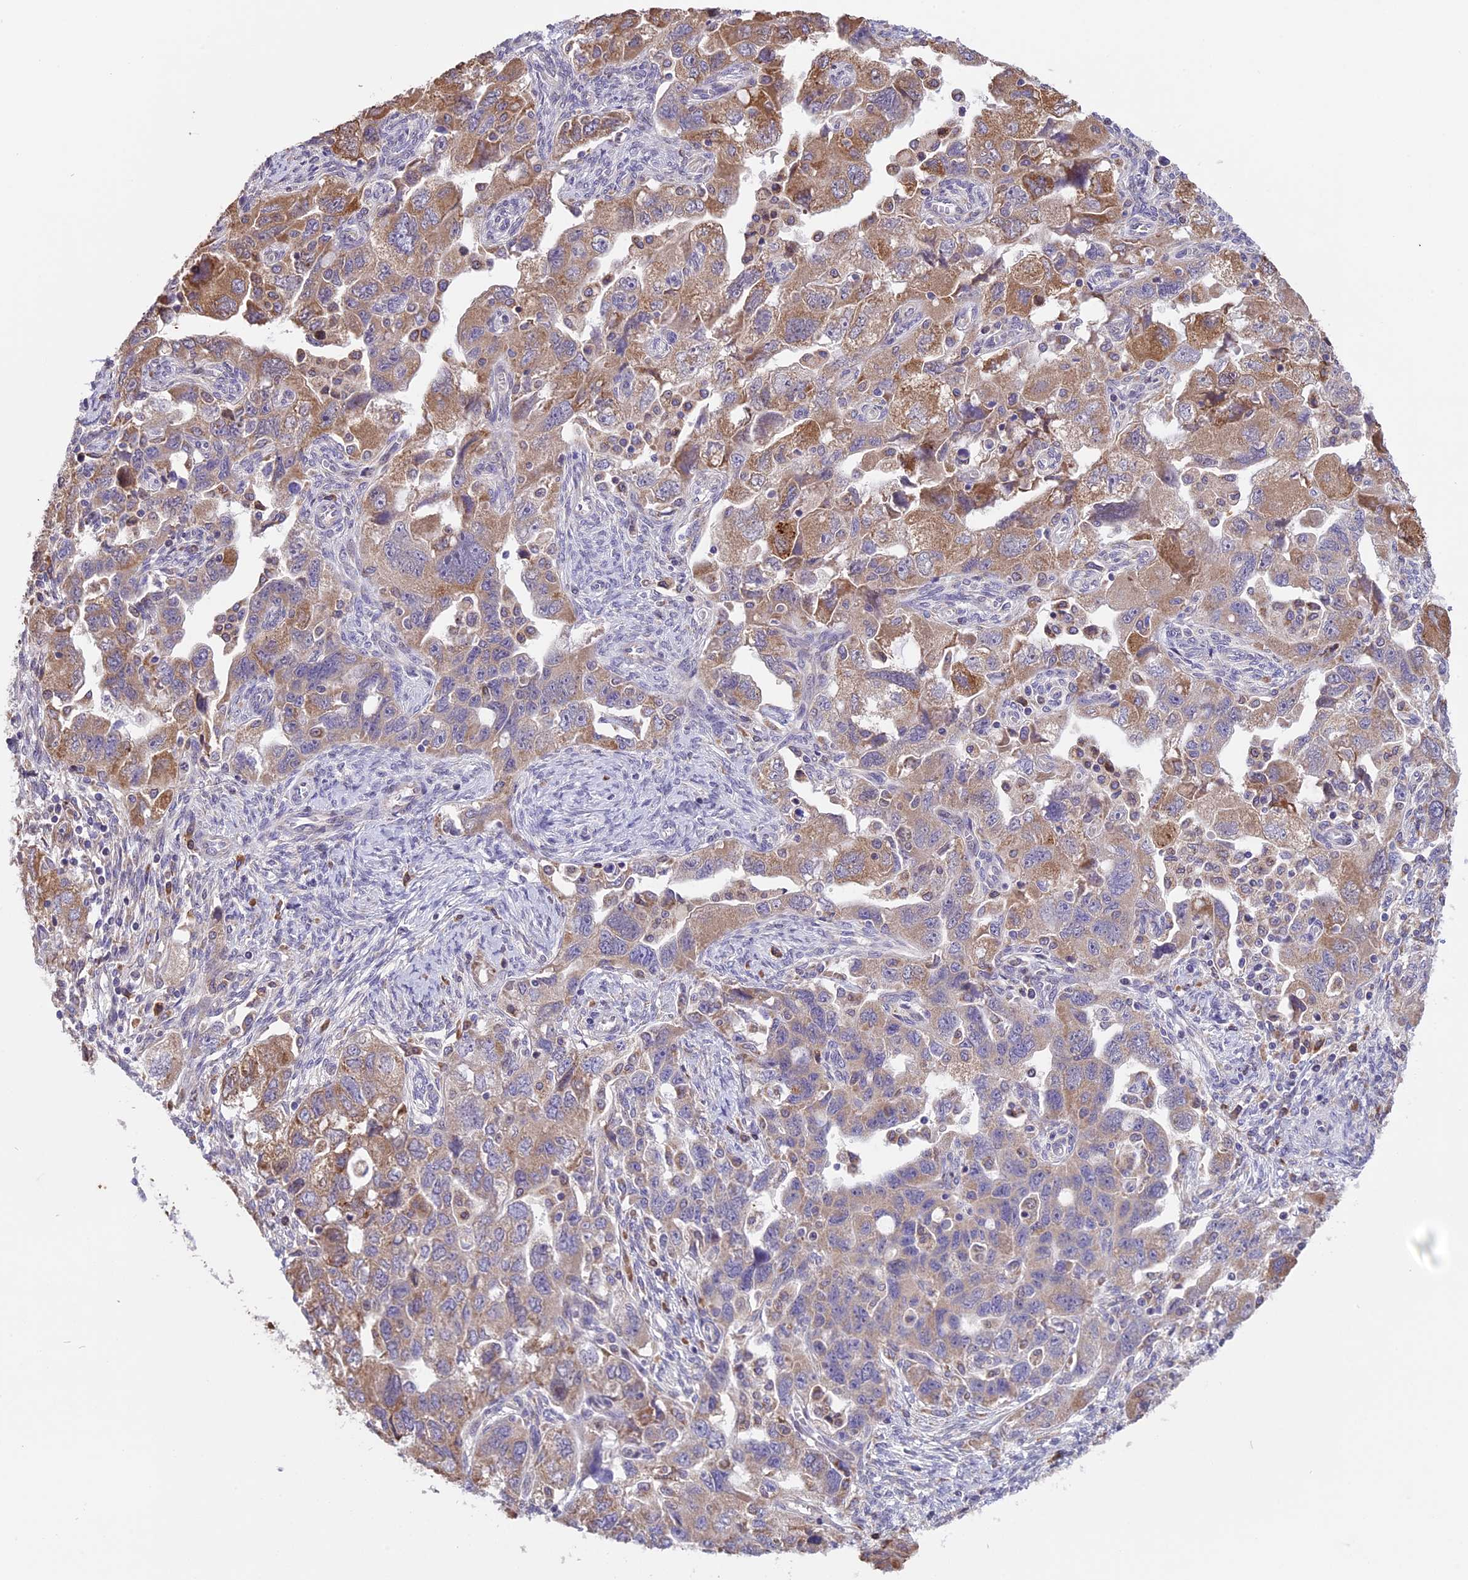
{"staining": {"intensity": "moderate", "quantity": "25%-75%", "location": "cytoplasmic/membranous"}, "tissue": "ovarian cancer", "cell_type": "Tumor cells", "image_type": "cancer", "snomed": [{"axis": "morphology", "description": "Carcinoma, NOS"}, {"axis": "morphology", "description": "Cystadenocarcinoma, serous, NOS"}, {"axis": "topography", "description": "Ovary"}], "caption": "This is an image of IHC staining of ovarian cancer, which shows moderate staining in the cytoplasmic/membranous of tumor cells.", "gene": "DMRTA2", "patient": {"sex": "female", "age": 69}}